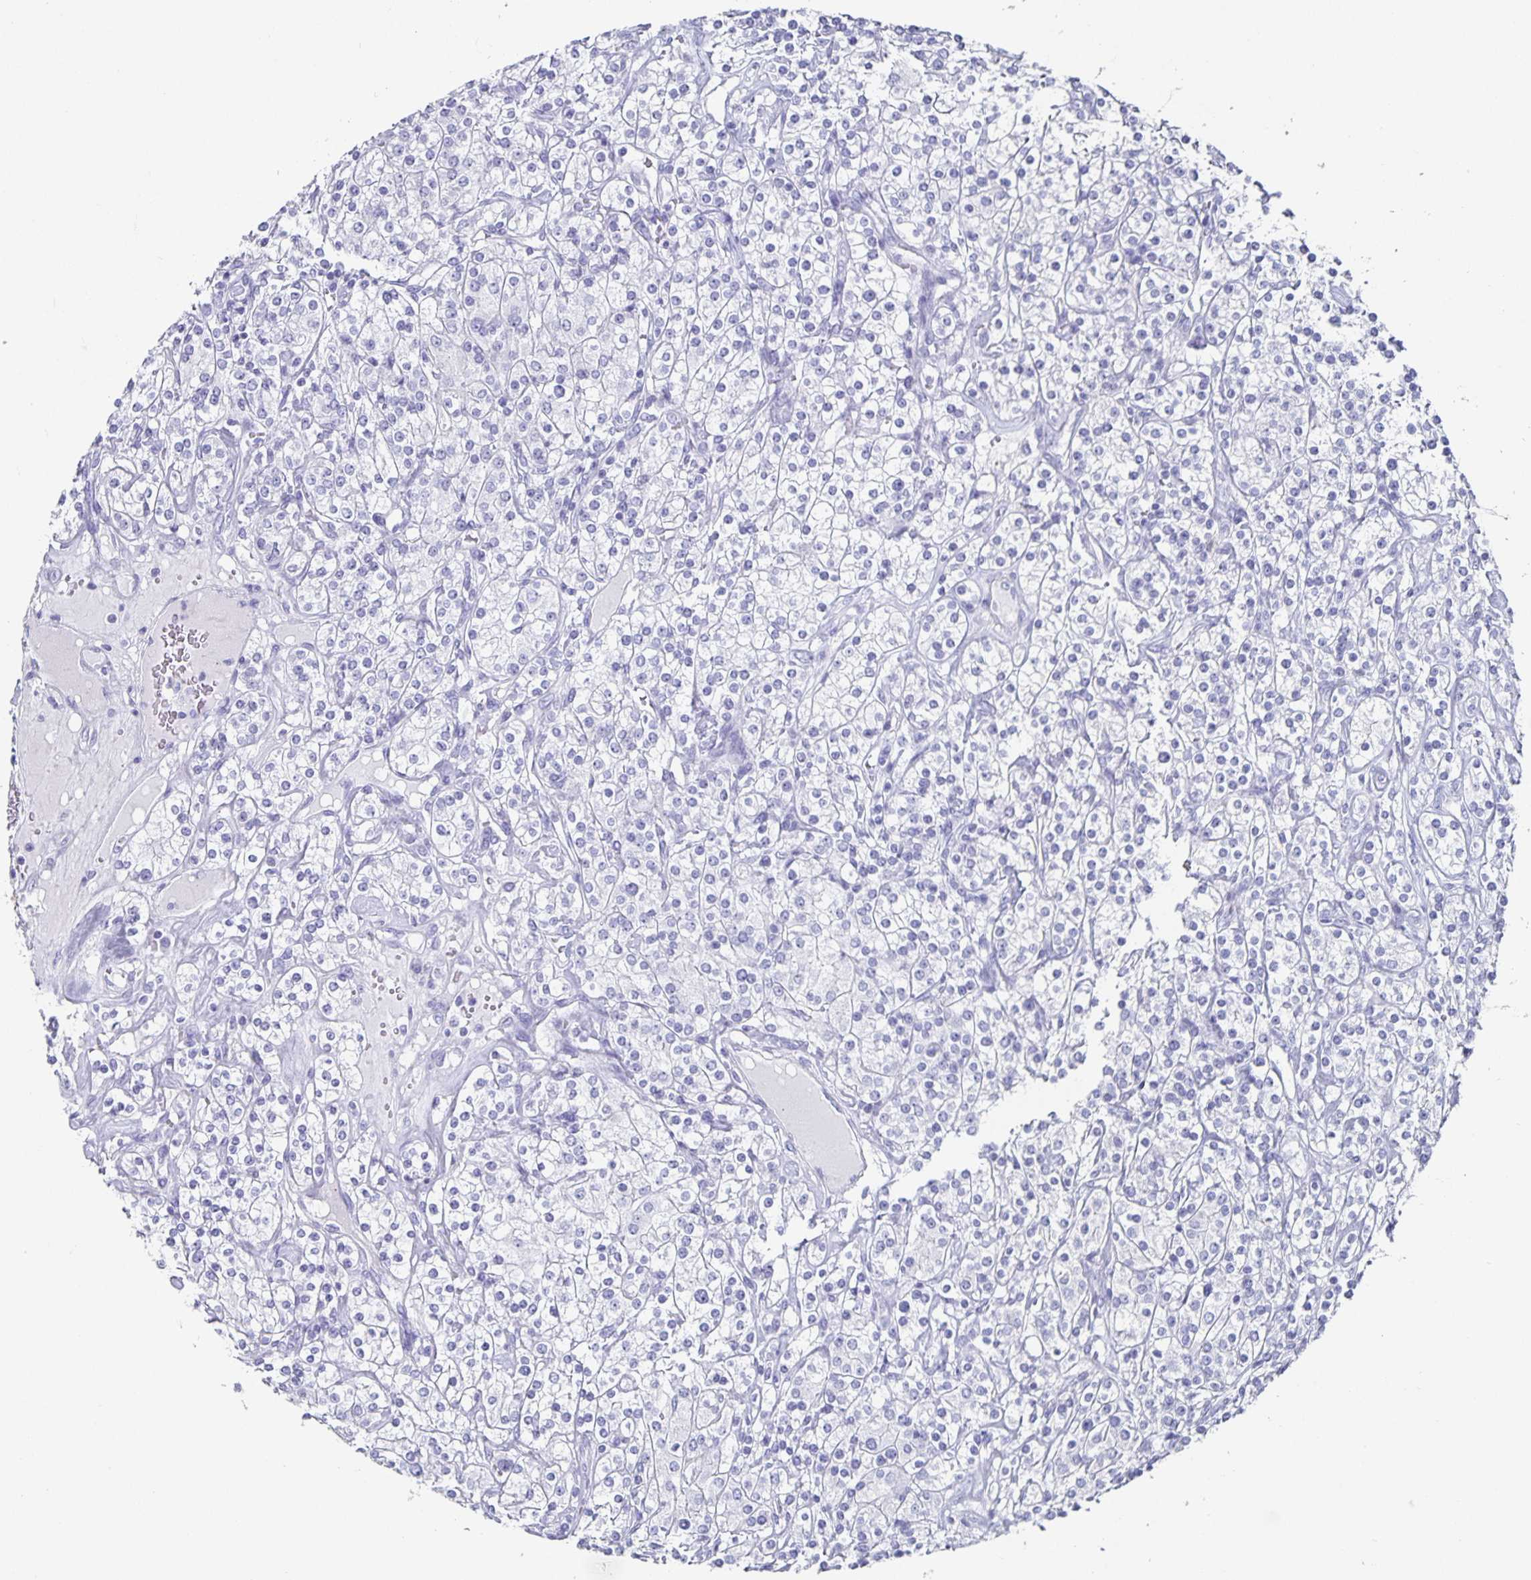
{"staining": {"intensity": "negative", "quantity": "none", "location": "none"}, "tissue": "renal cancer", "cell_type": "Tumor cells", "image_type": "cancer", "snomed": [{"axis": "morphology", "description": "Adenocarcinoma, NOS"}, {"axis": "topography", "description": "Kidney"}], "caption": "This is an immunohistochemistry photomicrograph of human adenocarcinoma (renal). There is no positivity in tumor cells.", "gene": "CHGA", "patient": {"sex": "male", "age": 77}}